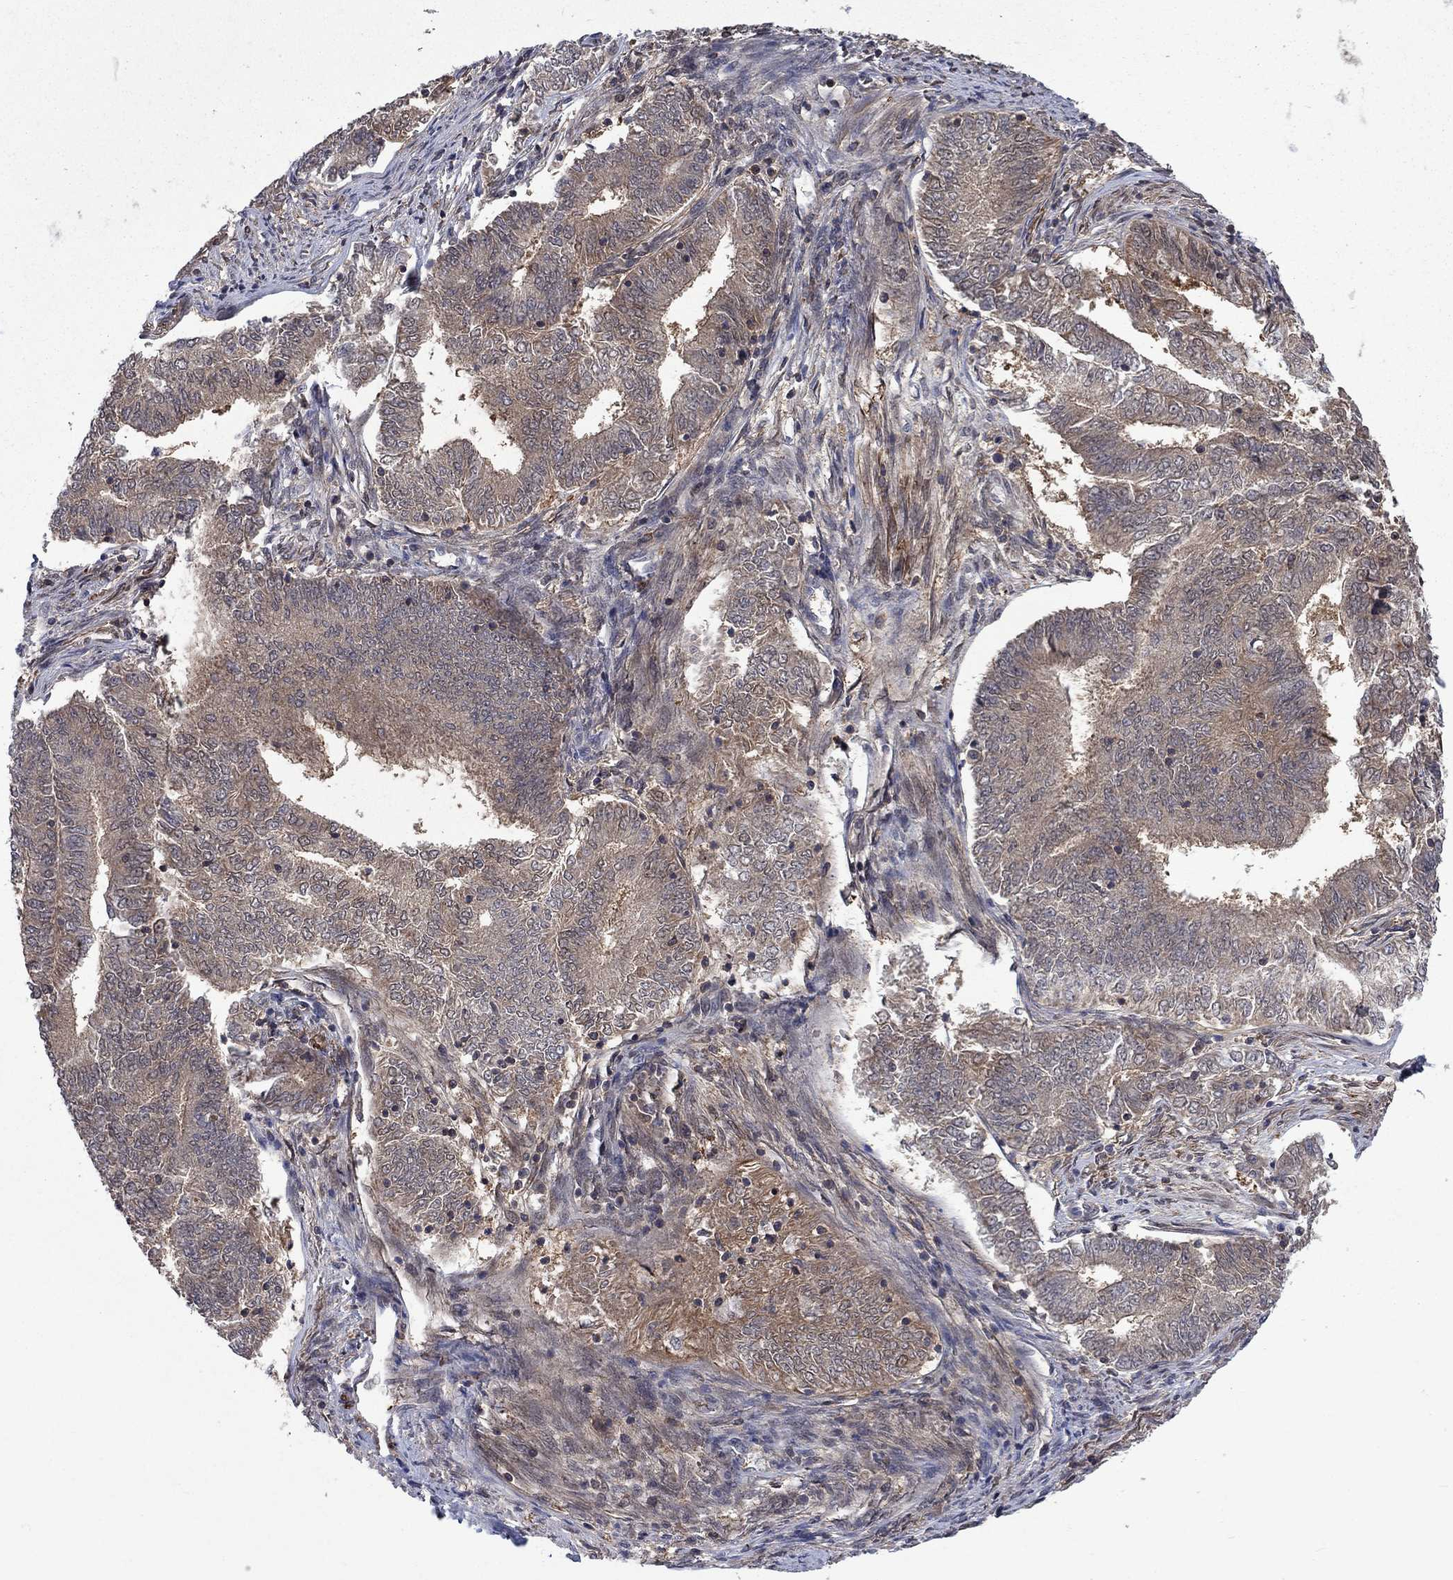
{"staining": {"intensity": "negative", "quantity": "none", "location": "none"}, "tissue": "endometrial cancer", "cell_type": "Tumor cells", "image_type": "cancer", "snomed": [{"axis": "morphology", "description": "Adenocarcinoma, NOS"}, {"axis": "topography", "description": "Endometrium"}], "caption": "This is a image of immunohistochemistry (IHC) staining of endometrial cancer, which shows no staining in tumor cells. Brightfield microscopy of IHC stained with DAB (3,3'-diaminobenzidine) (brown) and hematoxylin (blue), captured at high magnification.", "gene": "IAH1", "patient": {"sex": "female", "age": 62}}